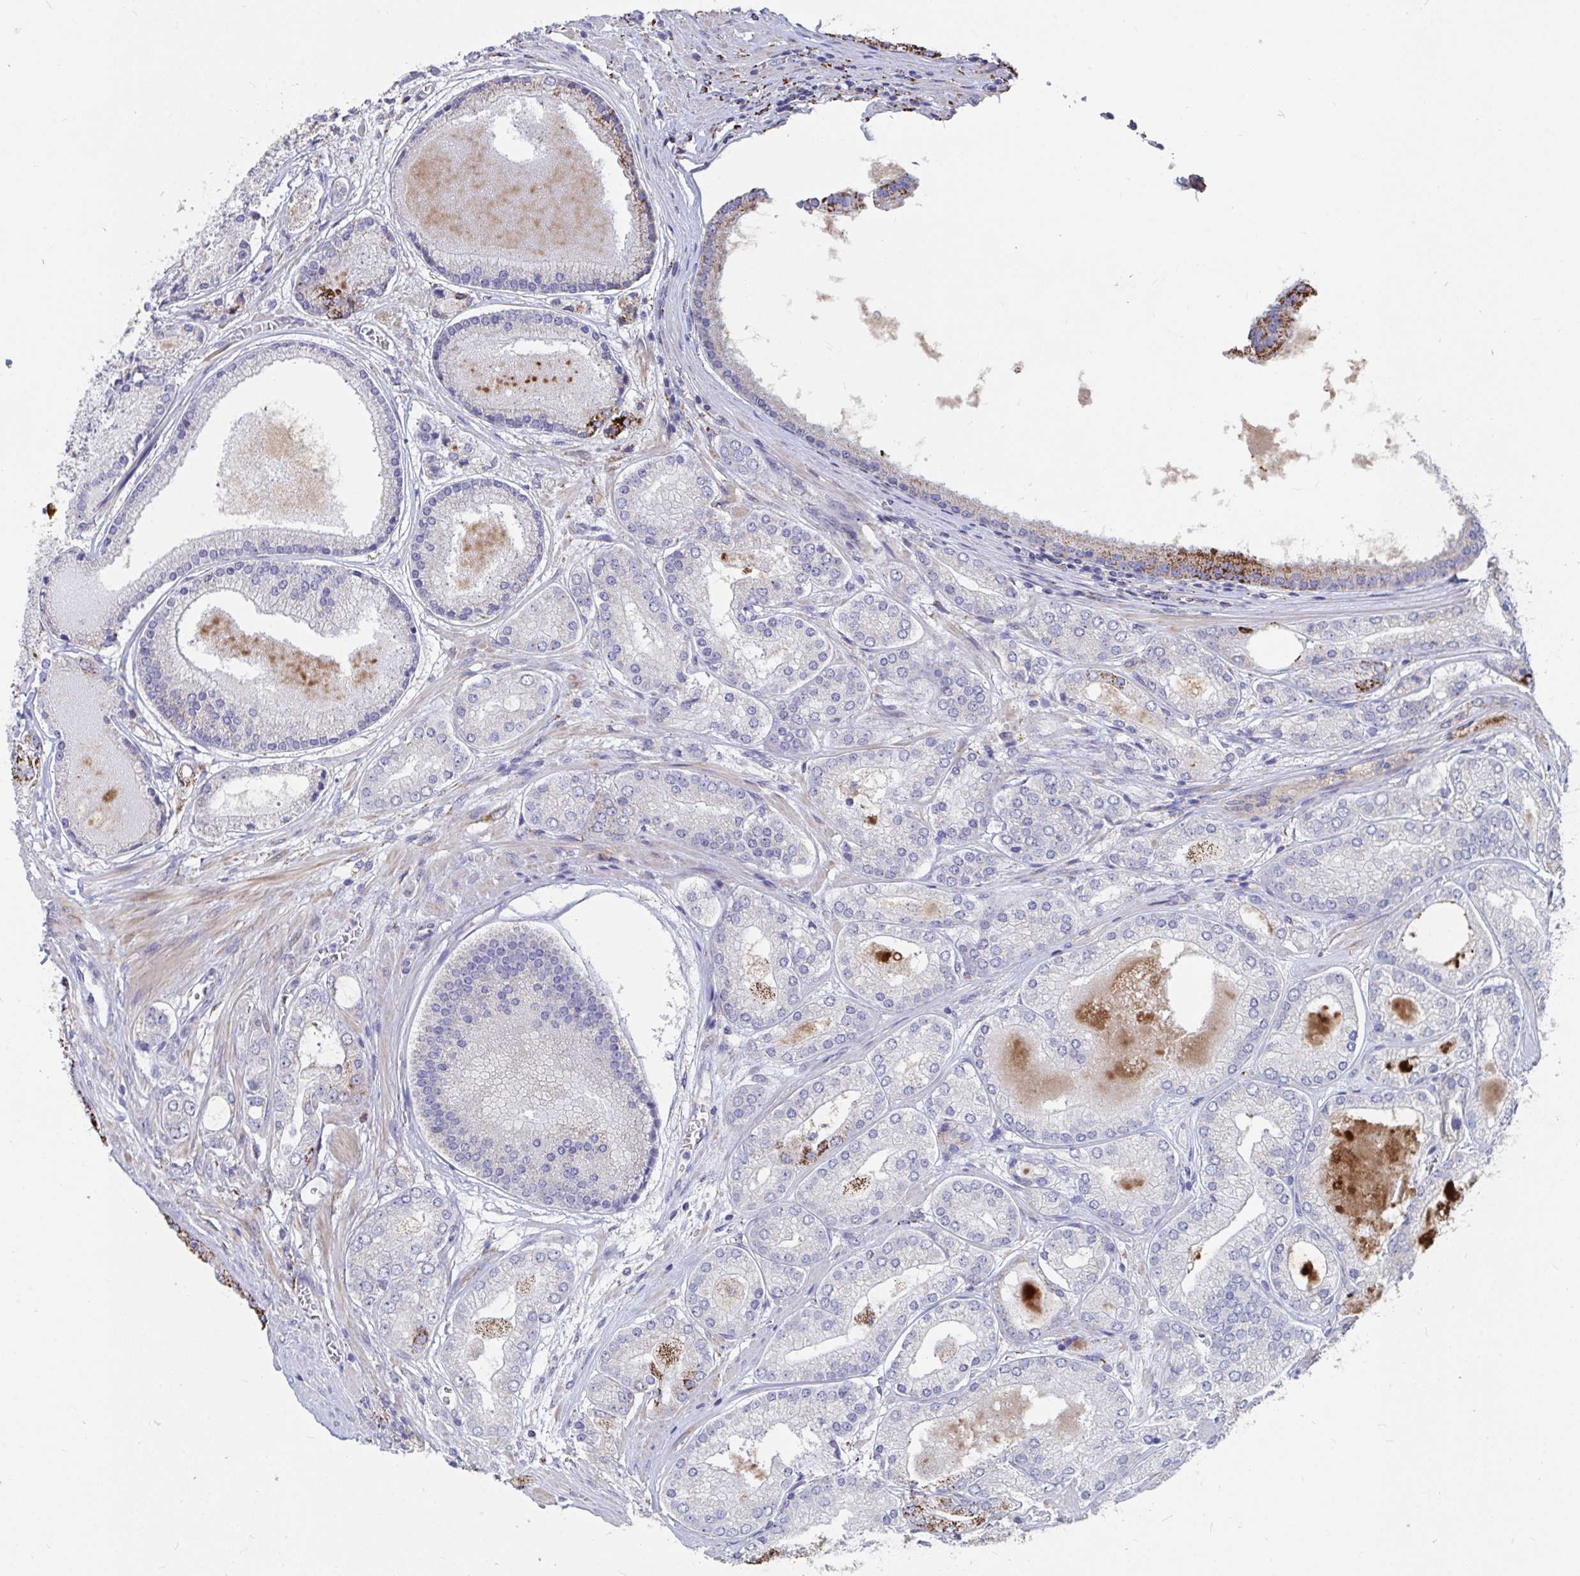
{"staining": {"intensity": "strong", "quantity": "<25%", "location": "cytoplasmic/membranous"}, "tissue": "prostate cancer", "cell_type": "Tumor cells", "image_type": "cancer", "snomed": [{"axis": "morphology", "description": "Adenocarcinoma, High grade"}, {"axis": "topography", "description": "Prostate"}], "caption": "A histopathology image of prostate cancer (high-grade adenocarcinoma) stained for a protein demonstrates strong cytoplasmic/membranous brown staining in tumor cells.", "gene": "FAM156B", "patient": {"sex": "male", "age": 67}}